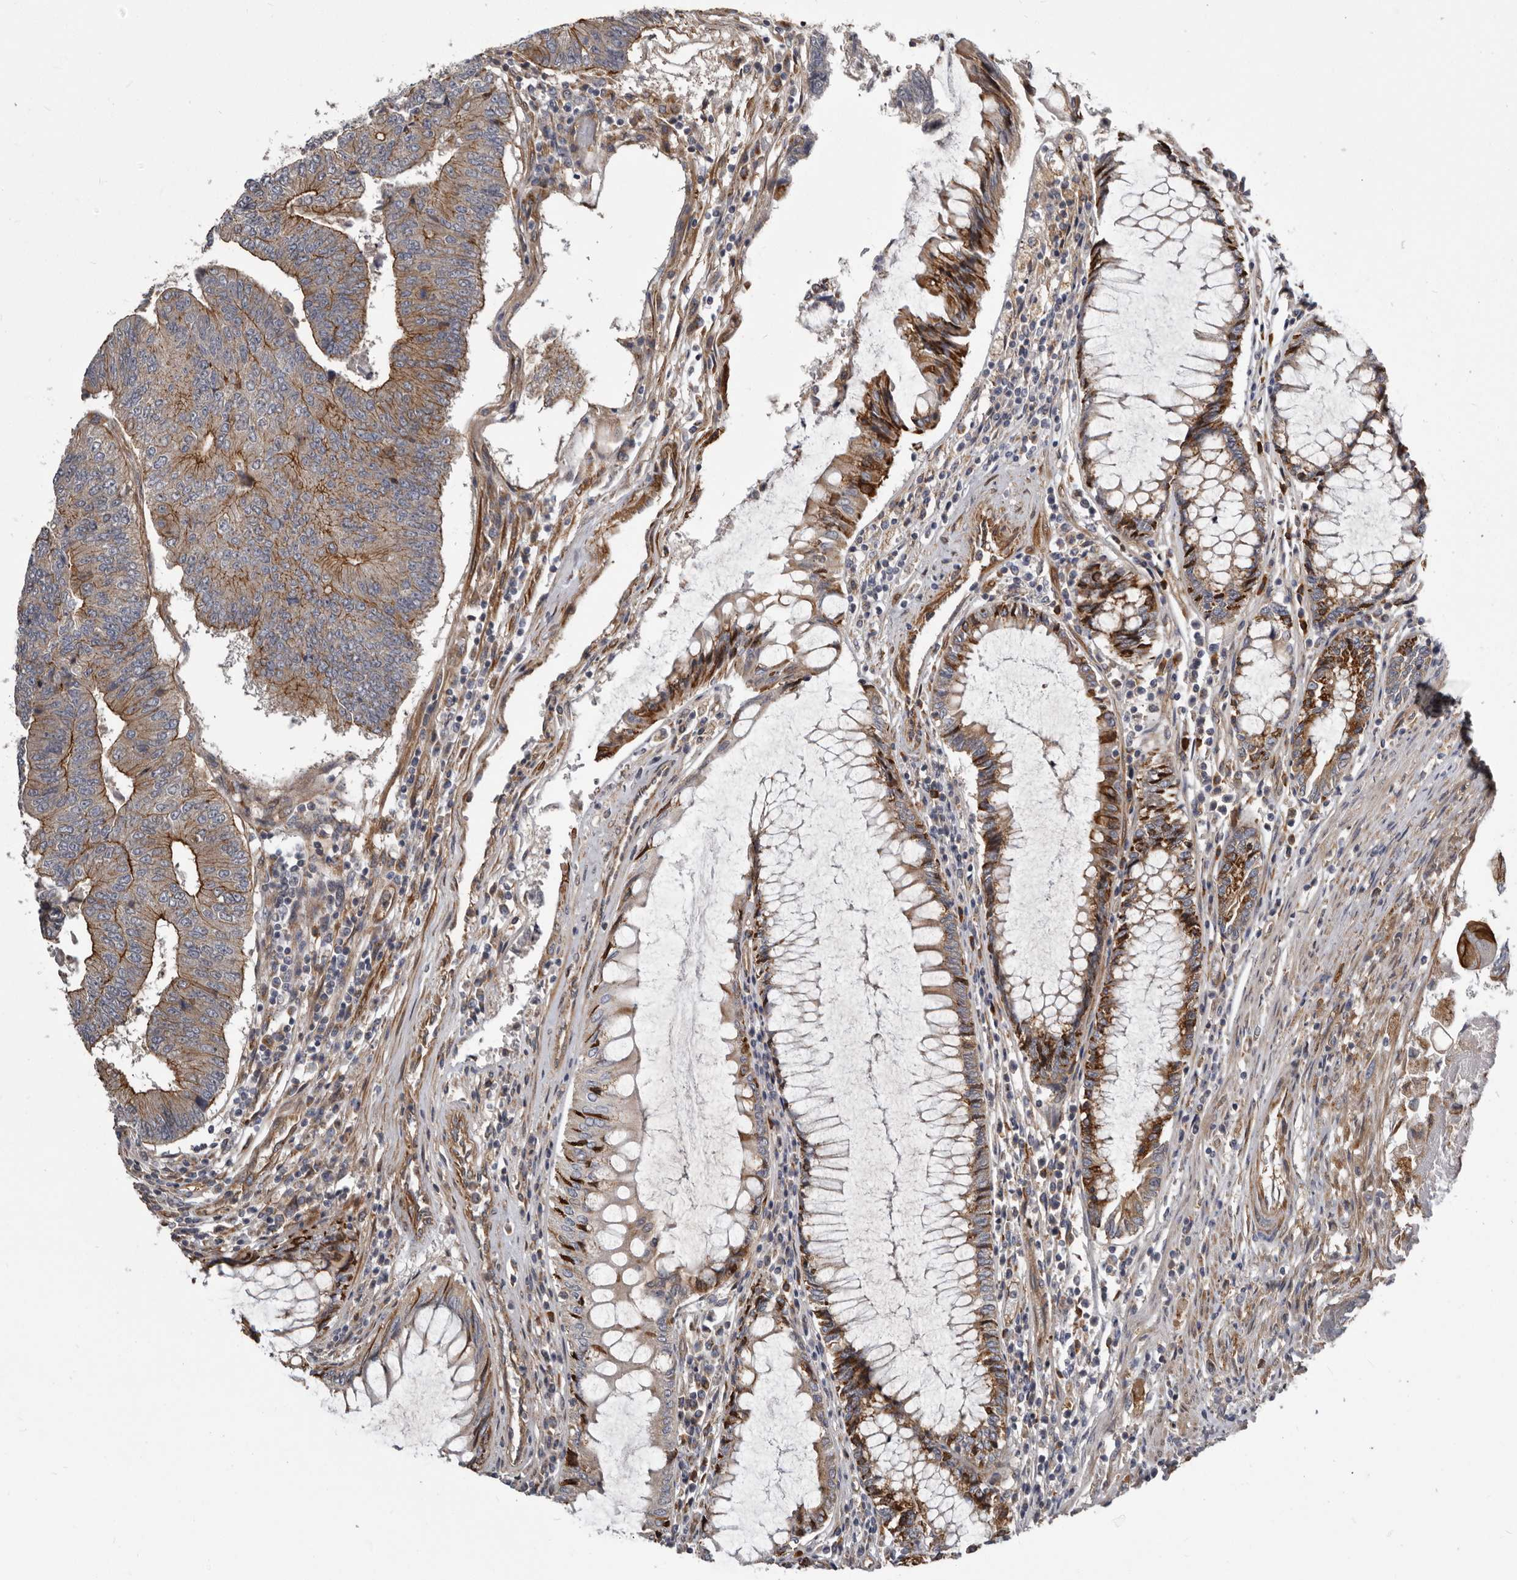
{"staining": {"intensity": "strong", "quantity": ">75%", "location": "cytoplasmic/membranous"}, "tissue": "colorectal cancer", "cell_type": "Tumor cells", "image_type": "cancer", "snomed": [{"axis": "morphology", "description": "Adenocarcinoma, NOS"}, {"axis": "topography", "description": "Colon"}], "caption": "Brown immunohistochemical staining in colorectal adenocarcinoma reveals strong cytoplasmic/membranous positivity in about >75% of tumor cells. Nuclei are stained in blue.", "gene": "ENAH", "patient": {"sex": "female", "age": 67}}